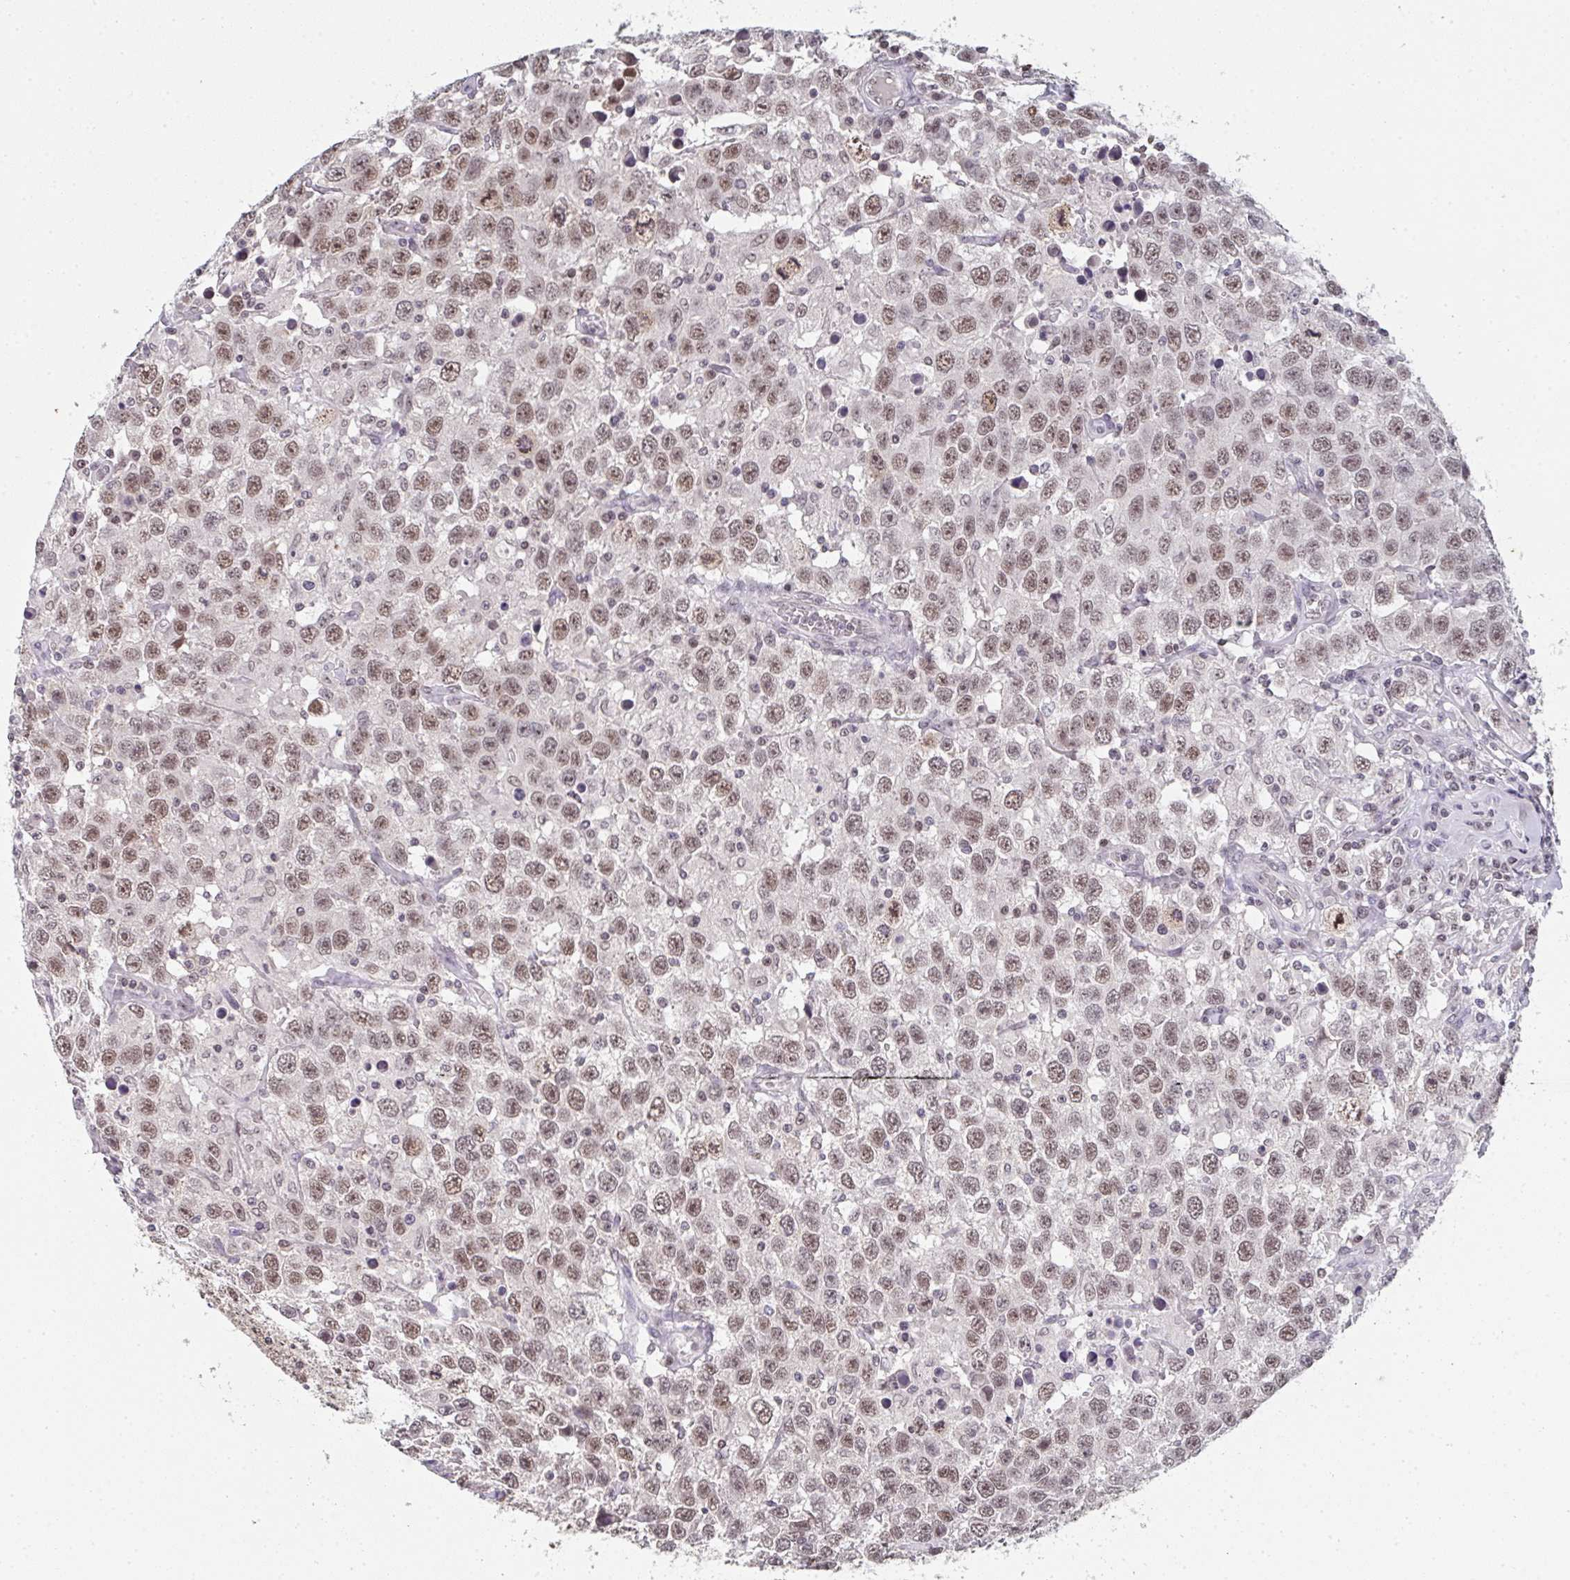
{"staining": {"intensity": "moderate", "quantity": ">75%", "location": "nuclear"}, "tissue": "testis cancer", "cell_type": "Tumor cells", "image_type": "cancer", "snomed": [{"axis": "morphology", "description": "Seminoma, NOS"}, {"axis": "topography", "description": "Testis"}], "caption": "Approximately >75% of tumor cells in human testis cancer (seminoma) demonstrate moderate nuclear protein staining as visualized by brown immunohistochemical staining.", "gene": "DKC1", "patient": {"sex": "male", "age": 41}}